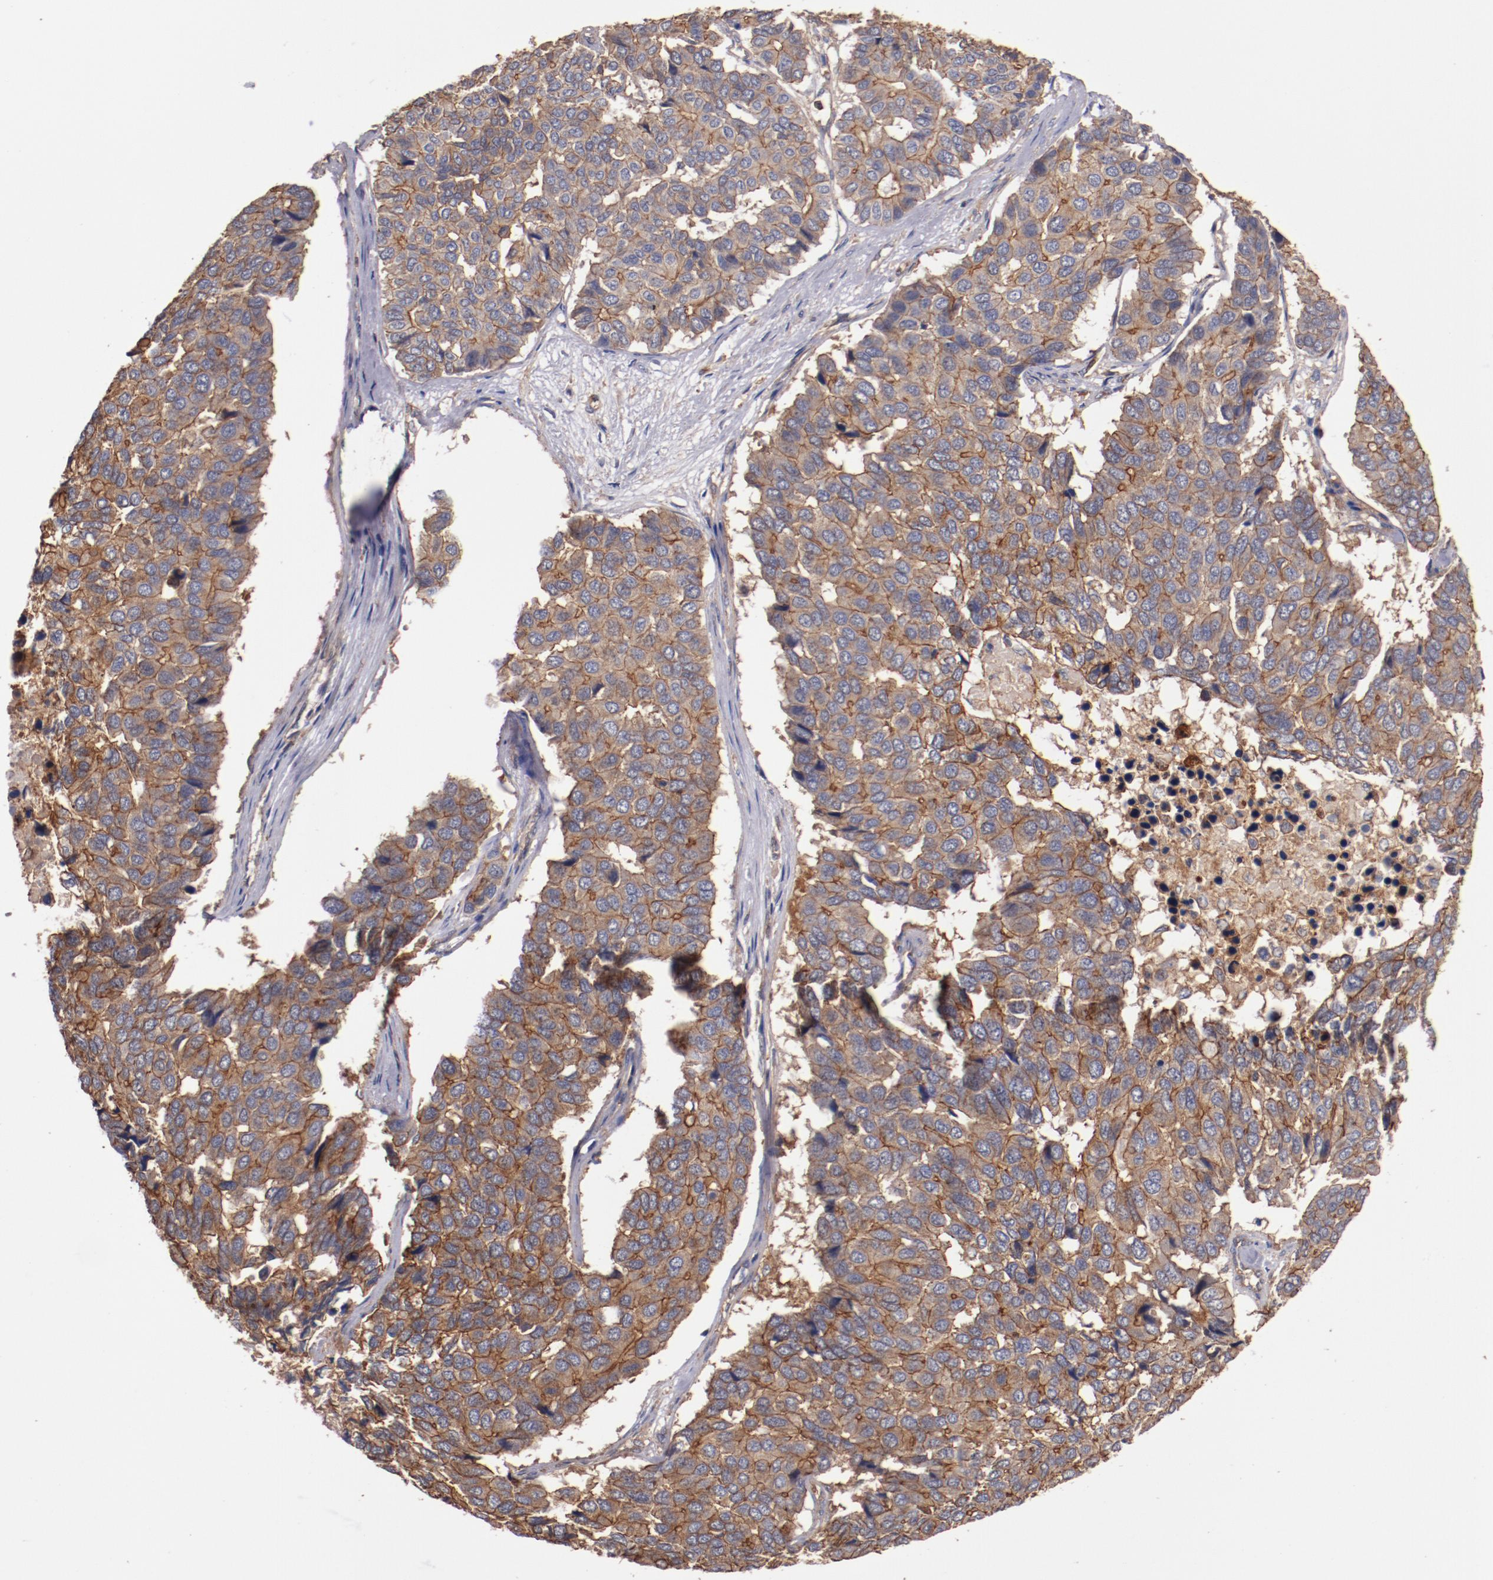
{"staining": {"intensity": "moderate", "quantity": ">75%", "location": "cytoplasmic/membranous"}, "tissue": "pancreatic cancer", "cell_type": "Tumor cells", "image_type": "cancer", "snomed": [{"axis": "morphology", "description": "Adenocarcinoma, NOS"}, {"axis": "topography", "description": "Pancreas"}], "caption": "Moderate cytoplasmic/membranous positivity for a protein is appreciated in approximately >75% of tumor cells of pancreatic cancer using IHC.", "gene": "TMOD3", "patient": {"sex": "male", "age": 50}}